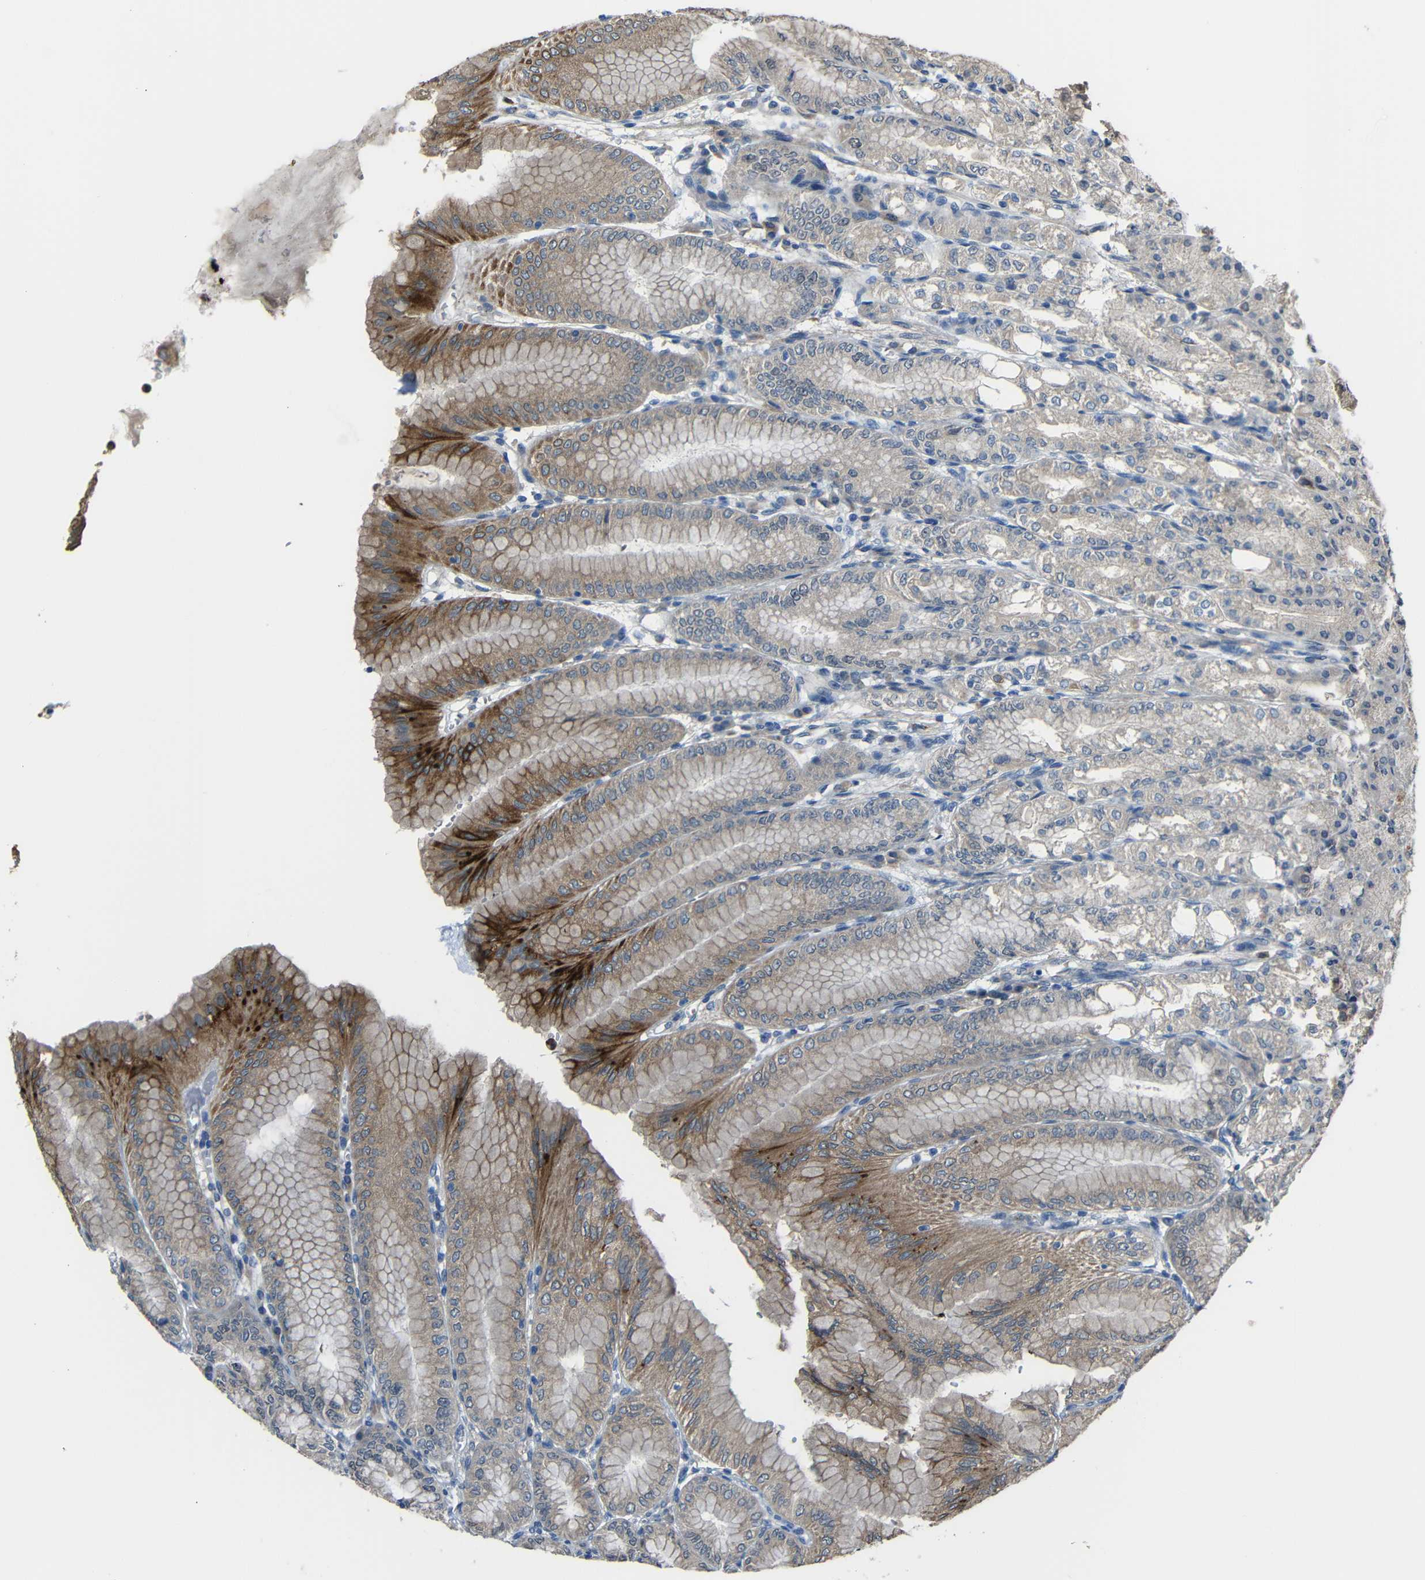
{"staining": {"intensity": "moderate", "quantity": "<25%", "location": "cytoplasmic/membranous"}, "tissue": "stomach", "cell_type": "Glandular cells", "image_type": "normal", "snomed": [{"axis": "morphology", "description": "Normal tissue, NOS"}, {"axis": "topography", "description": "Stomach, lower"}], "caption": "Immunohistochemical staining of unremarkable stomach displays moderate cytoplasmic/membranous protein expression in approximately <25% of glandular cells. (Brightfield microscopy of DAB IHC at high magnification).", "gene": "STBD1", "patient": {"sex": "male", "age": 71}}